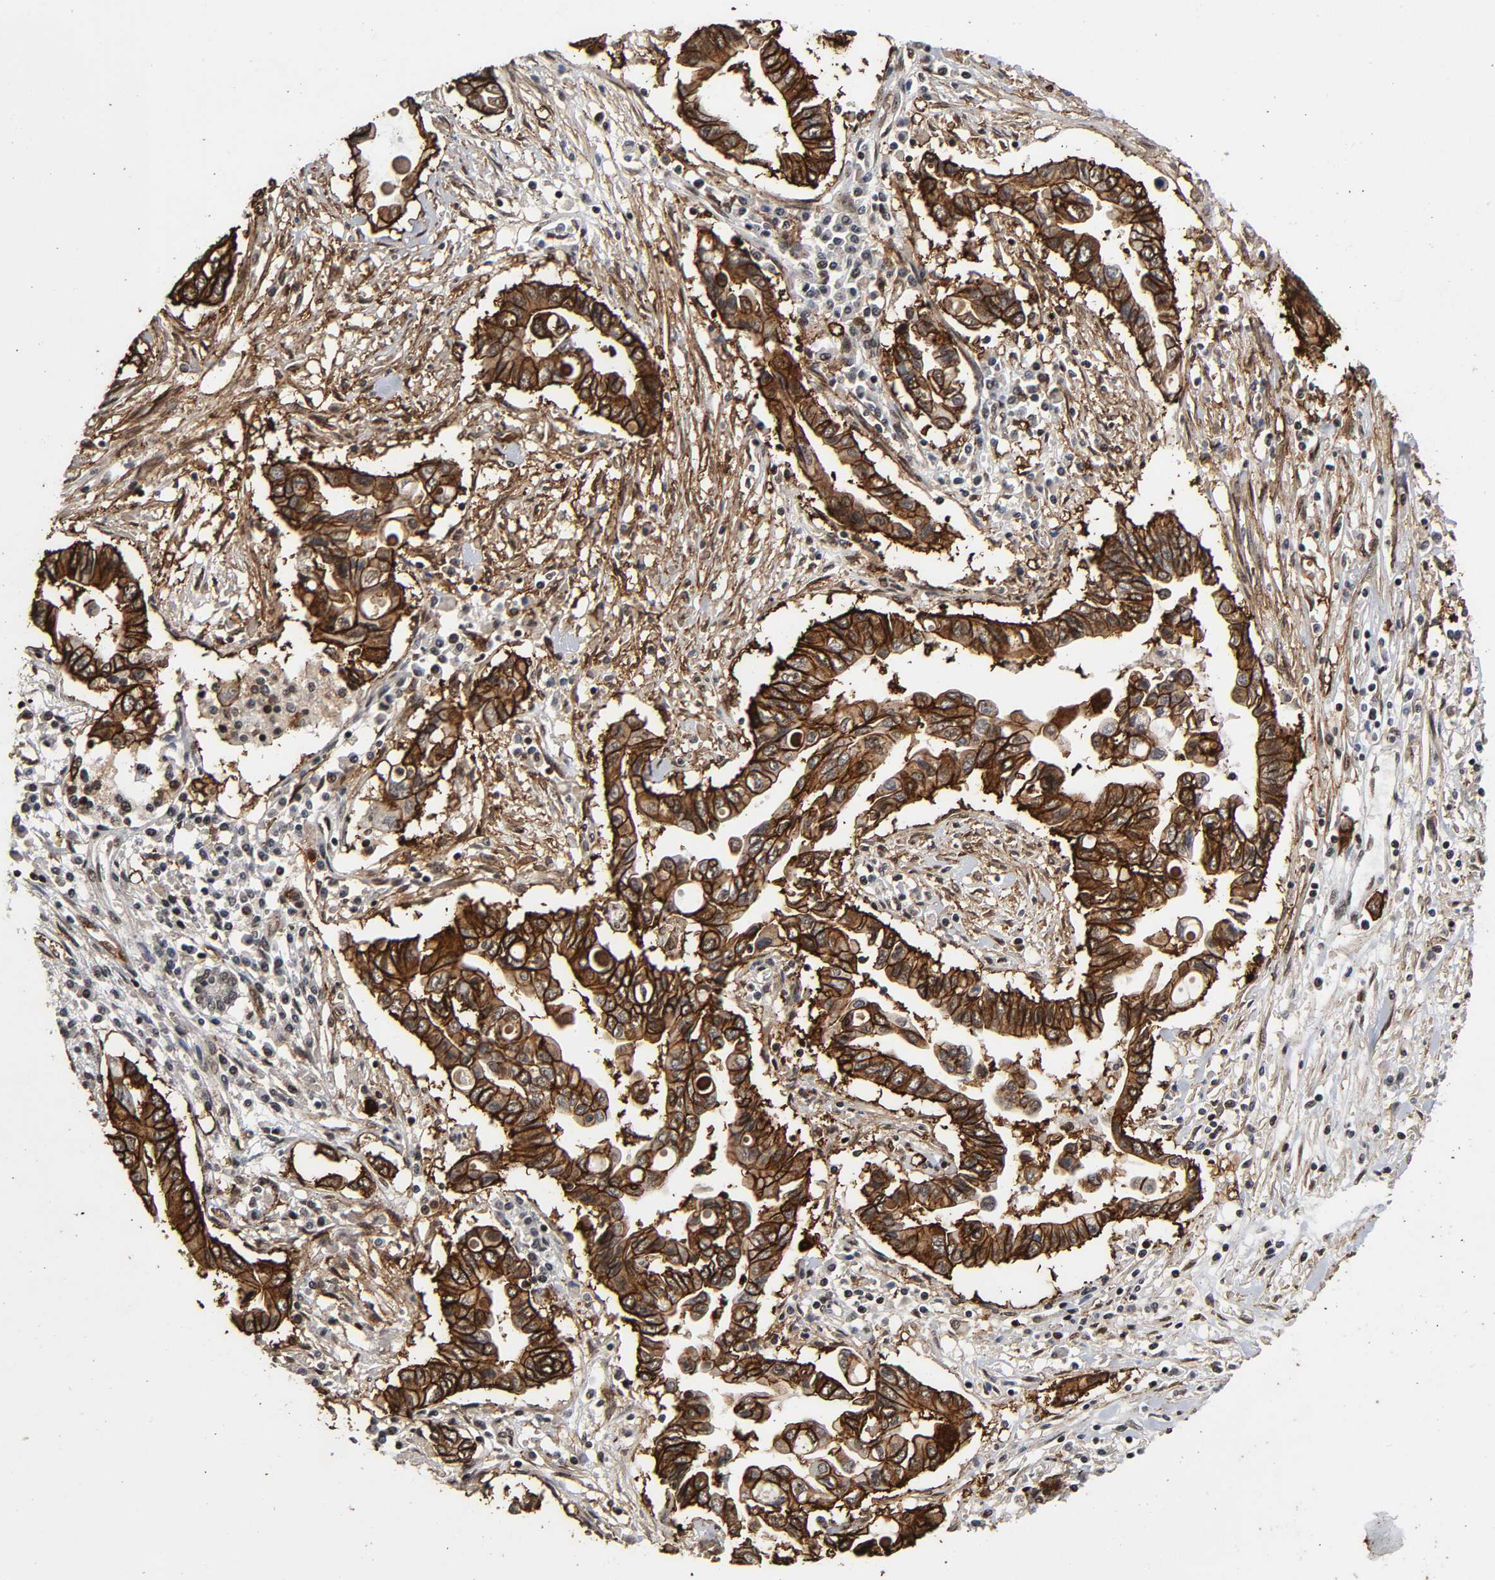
{"staining": {"intensity": "strong", "quantity": ">75%", "location": "cytoplasmic/membranous,nuclear"}, "tissue": "pancreatic cancer", "cell_type": "Tumor cells", "image_type": "cancer", "snomed": [{"axis": "morphology", "description": "Adenocarcinoma, NOS"}, {"axis": "topography", "description": "Pancreas"}], "caption": "An immunohistochemistry histopathology image of neoplastic tissue is shown. Protein staining in brown labels strong cytoplasmic/membranous and nuclear positivity in adenocarcinoma (pancreatic) within tumor cells.", "gene": "AHNAK2", "patient": {"sex": "female", "age": 57}}